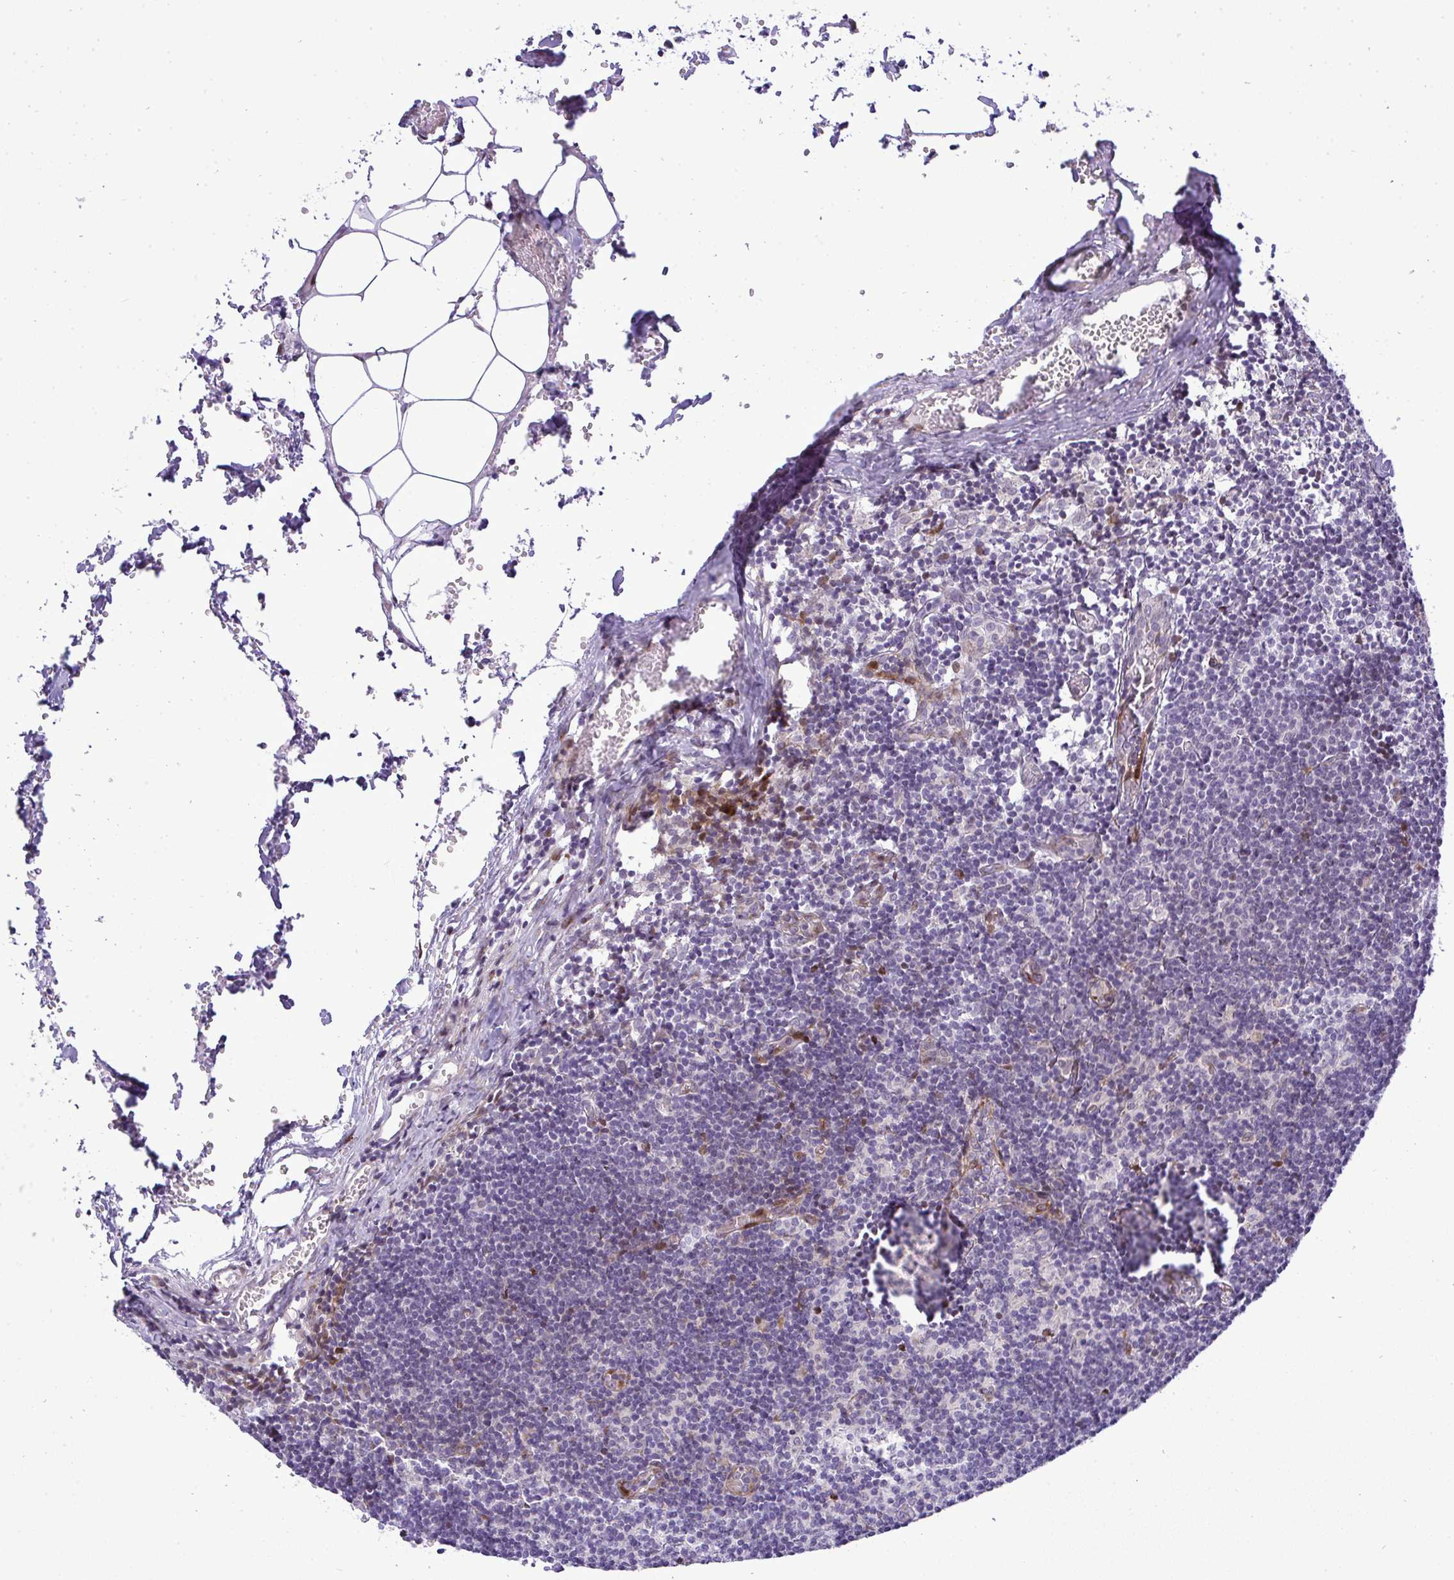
{"staining": {"intensity": "weak", "quantity": "<25%", "location": "cytoplasmic/membranous"}, "tissue": "lymph node", "cell_type": "Germinal center cells", "image_type": "normal", "snomed": [{"axis": "morphology", "description": "Normal tissue, NOS"}, {"axis": "topography", "description": "Lymph node"}], "caption": "IHC photomicrograph of unremarkable lymph node: human lymph node stained with DAB shows no significant protein staining in germinal center cells.", "gene": "CASTOR2", "patient": {"sex": "female", "age": 31}}